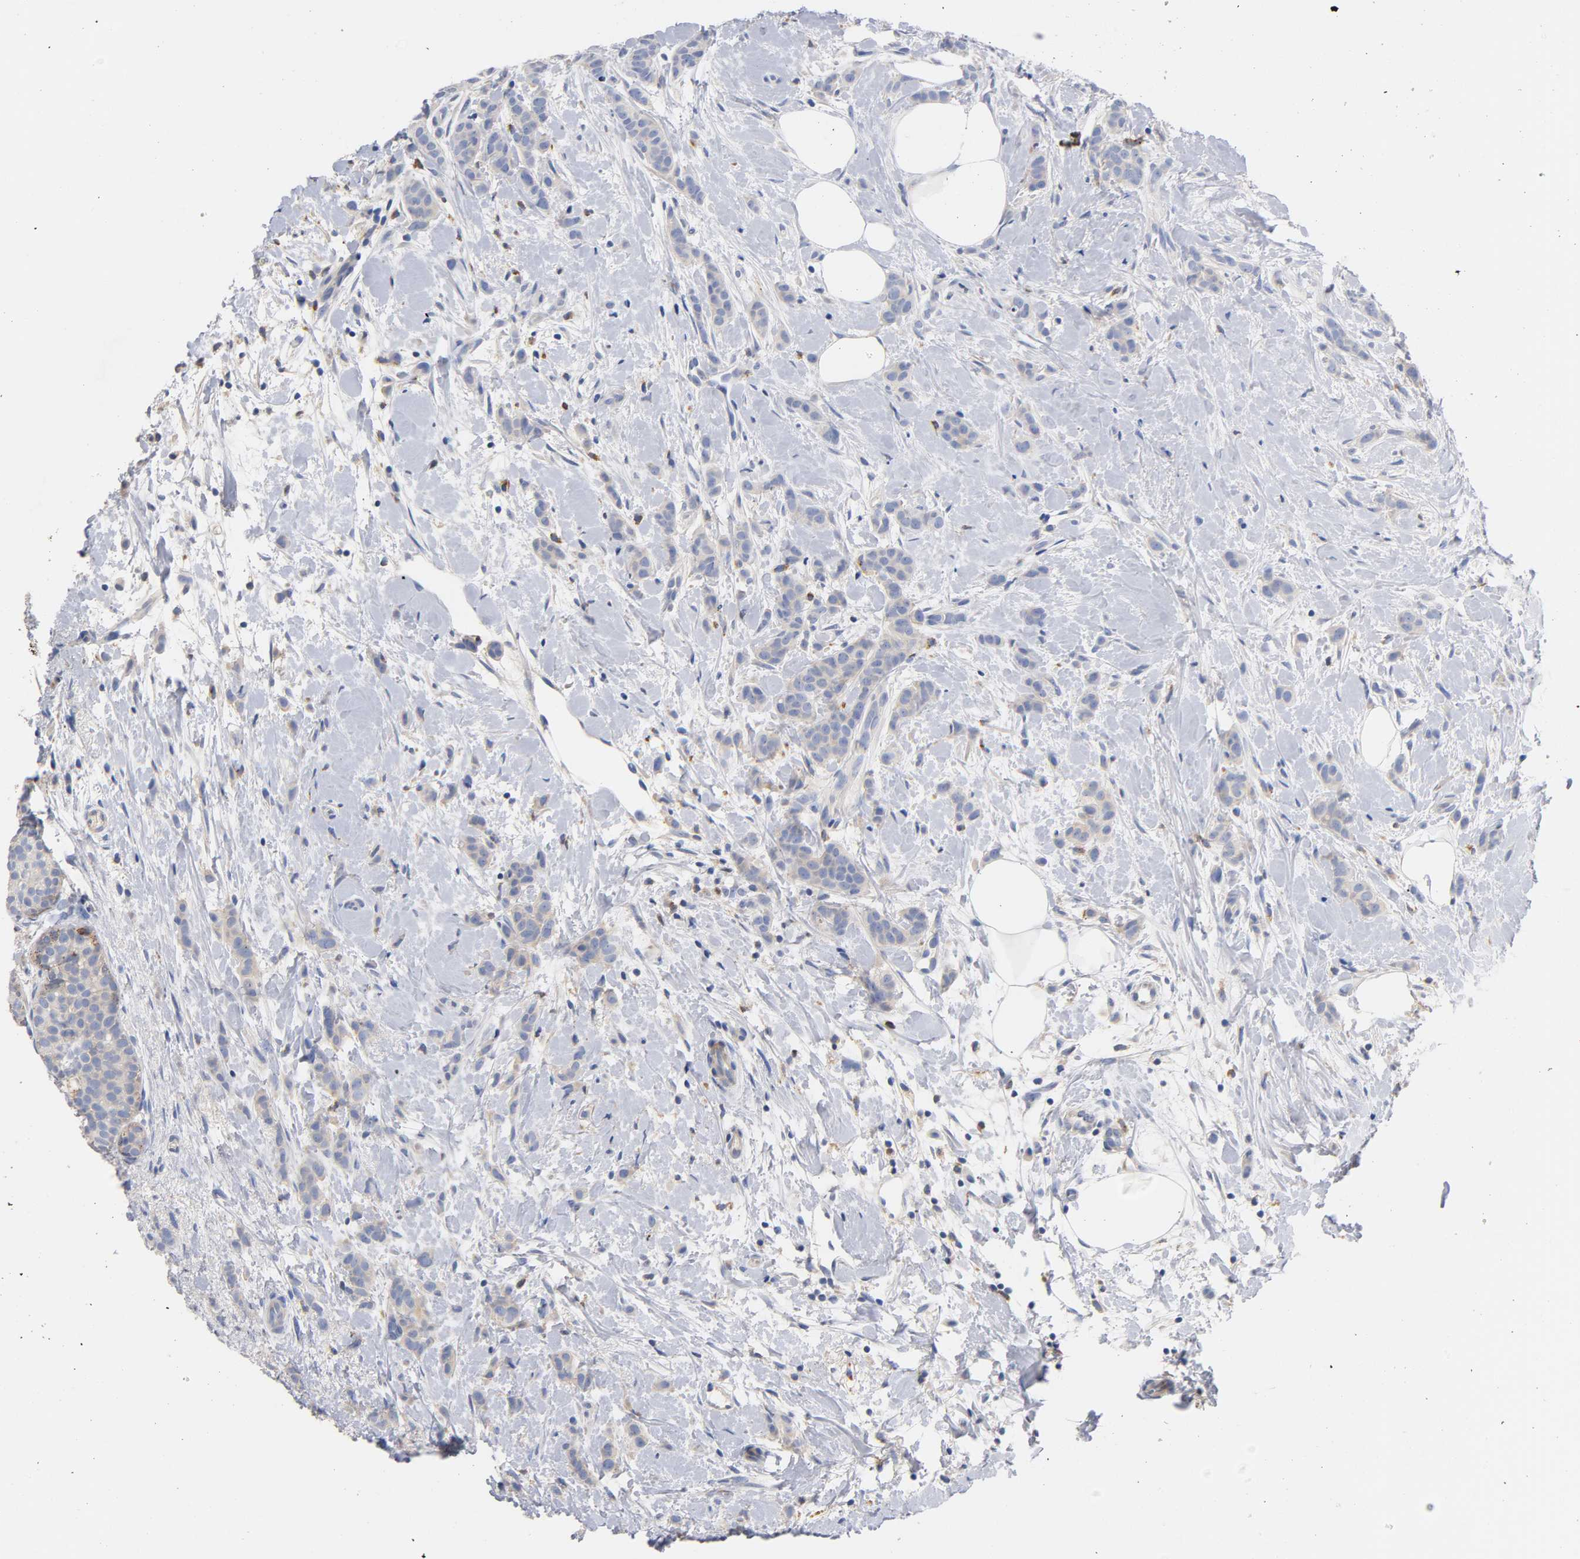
{"staining": {"intensity": "weak", "quantity": "<25%", "location": "cytoplasmic/membranous"}, "tissue": "breast cancer", "cell_type": "Tumor cells", "image_type": "cancer", "snomed": [{"axis": "morphology", "description": "Lobular carcinoma, in situ"}, {"axis": "morphology", "description": "Lobular carcinoma"}, {"axis": "topography", "description": "Breast"}], "caption": "Protein analysis of lobular carcinoma (breast) reveals no significant positivity in tumor cells.", "gene": "SEMA5A", "patient": {"sex": "female", "age": 41}}